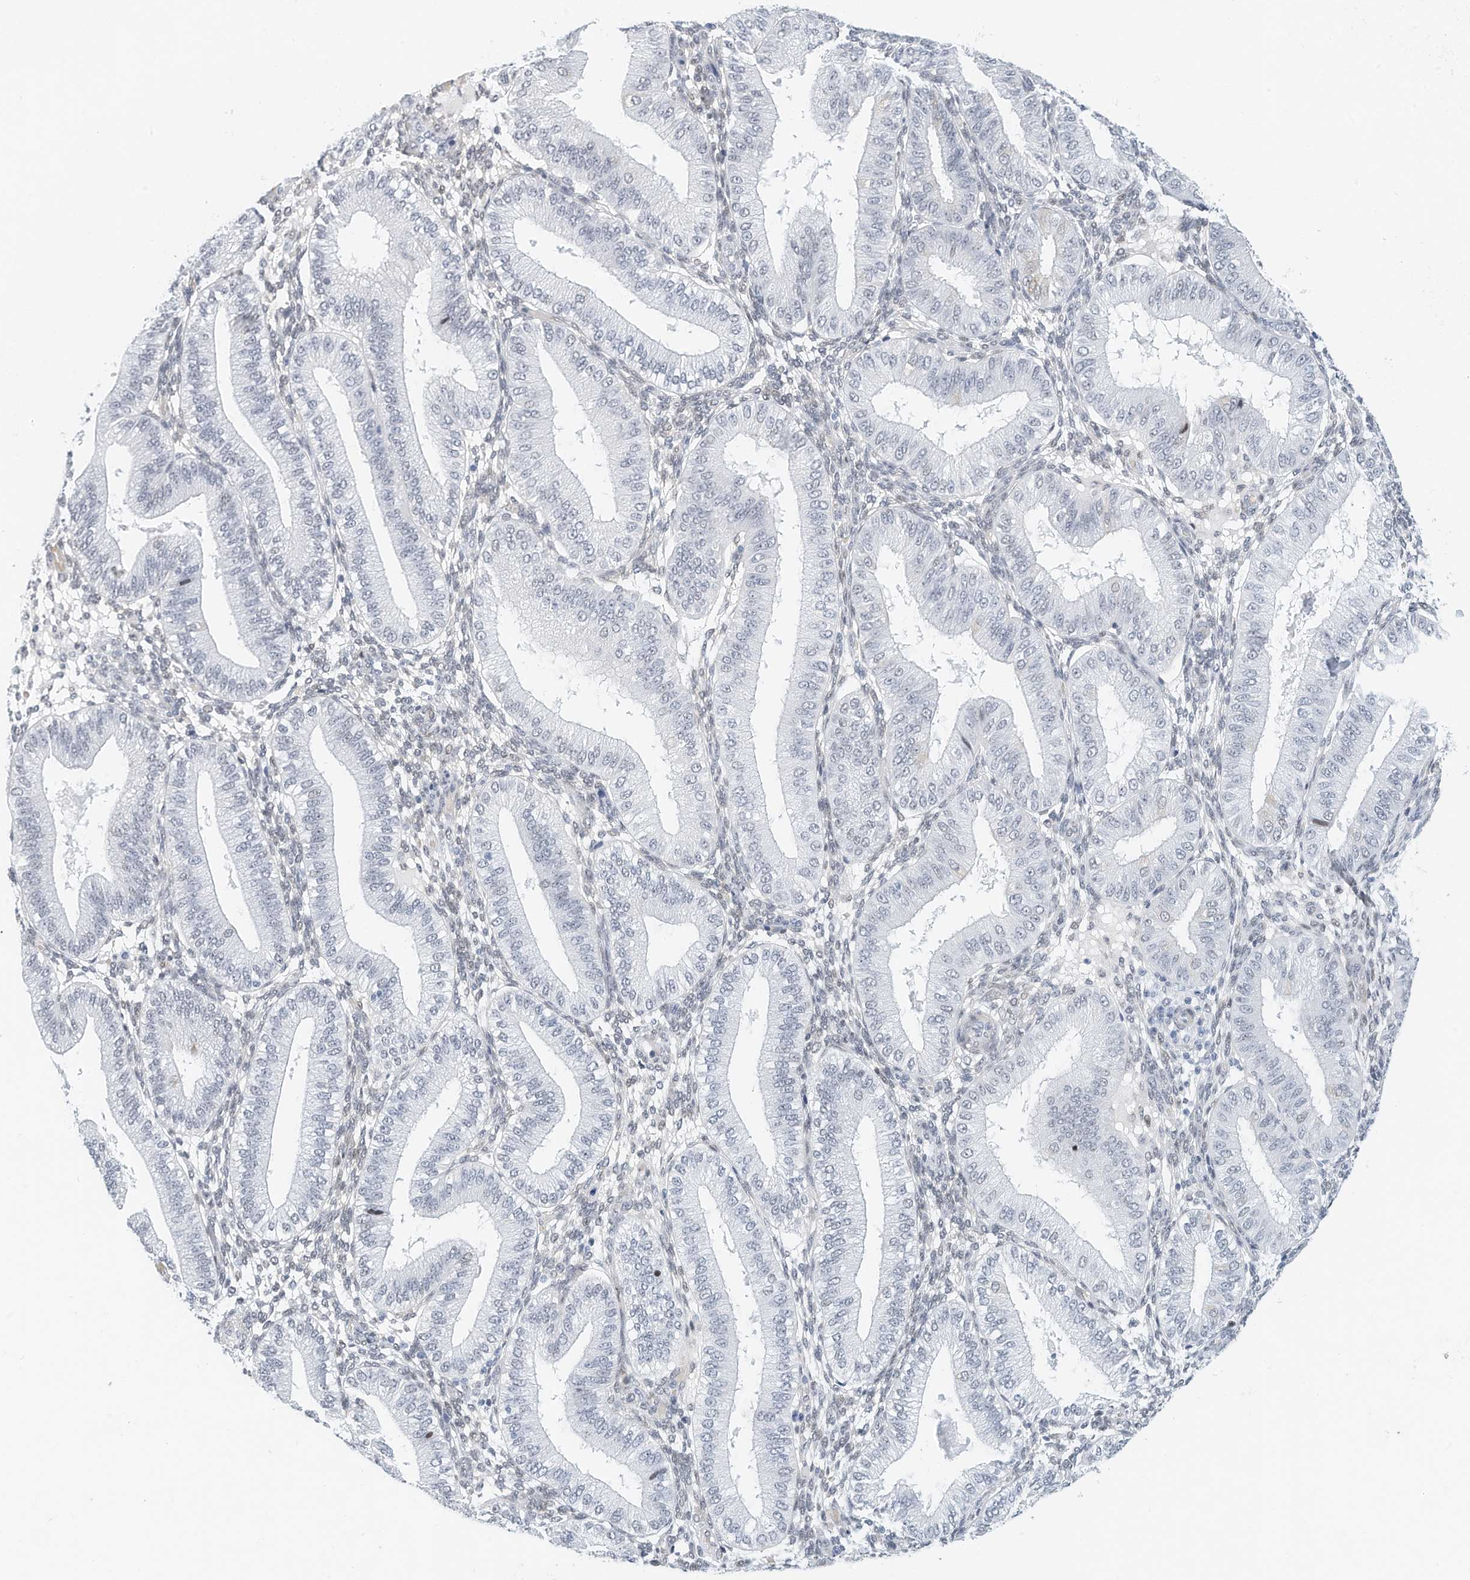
{"staining": {"intensity": "negative", "quantity": "none", "location": "none"}, "tissue": "endometrium", "cell_type": "Cells in endometrial stroma", "image_type": "normal", "snomed": [{"axis": "morphology", "description": "Normal tissue, NOS"}, {"axis": "topography", "description": "Endometrium"}], "caption": "High magnification brightfield microscopy of unremarkable endometrium stained with DAB (3,3'-diaminobenzidine) (brown) and counterstained with hematoxylin (blue): cells in endometrial stroma show no significant staining.", "gene": "ARHGAP28", "patient": {"sex": "female", "age": 39}}